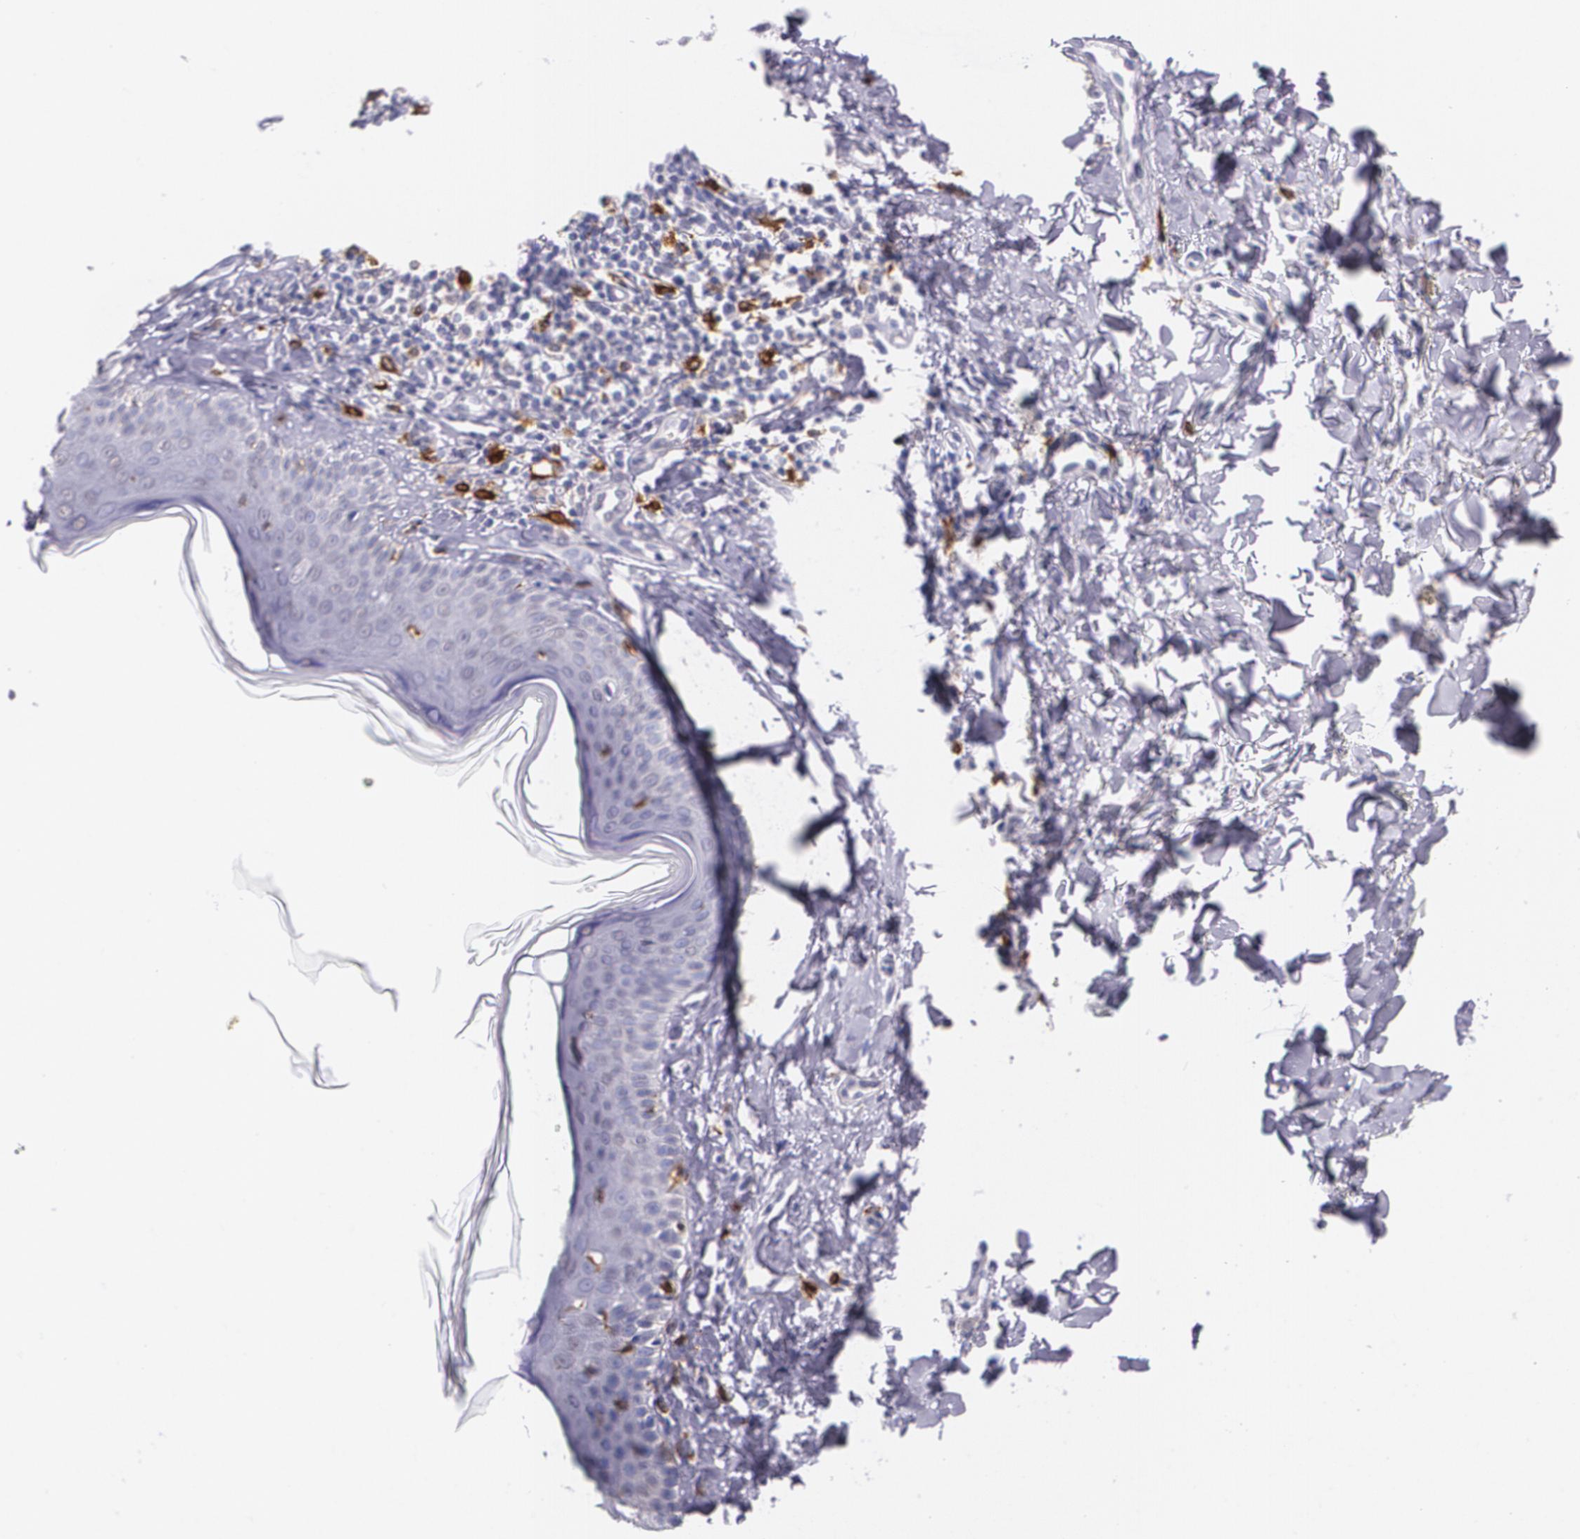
{"staining": {"intensity": "negative", "quantity": "none", "location": "none"}, "tissue": "melanoma", "cell_type": "Tumor cells", "image_type": "cancer", "snomed": [{"axis": "morphology", "description": "Malignant melanoma, NOS"}, {"axis": "topography", "description": "Skin"}], "caption": "Human malignant melanoma stained for a protein using immunohistochemistry exhibits no positivity in tumor cells.", "gene": "RTN1", "patient": {"sex": "male", "age": 23}}